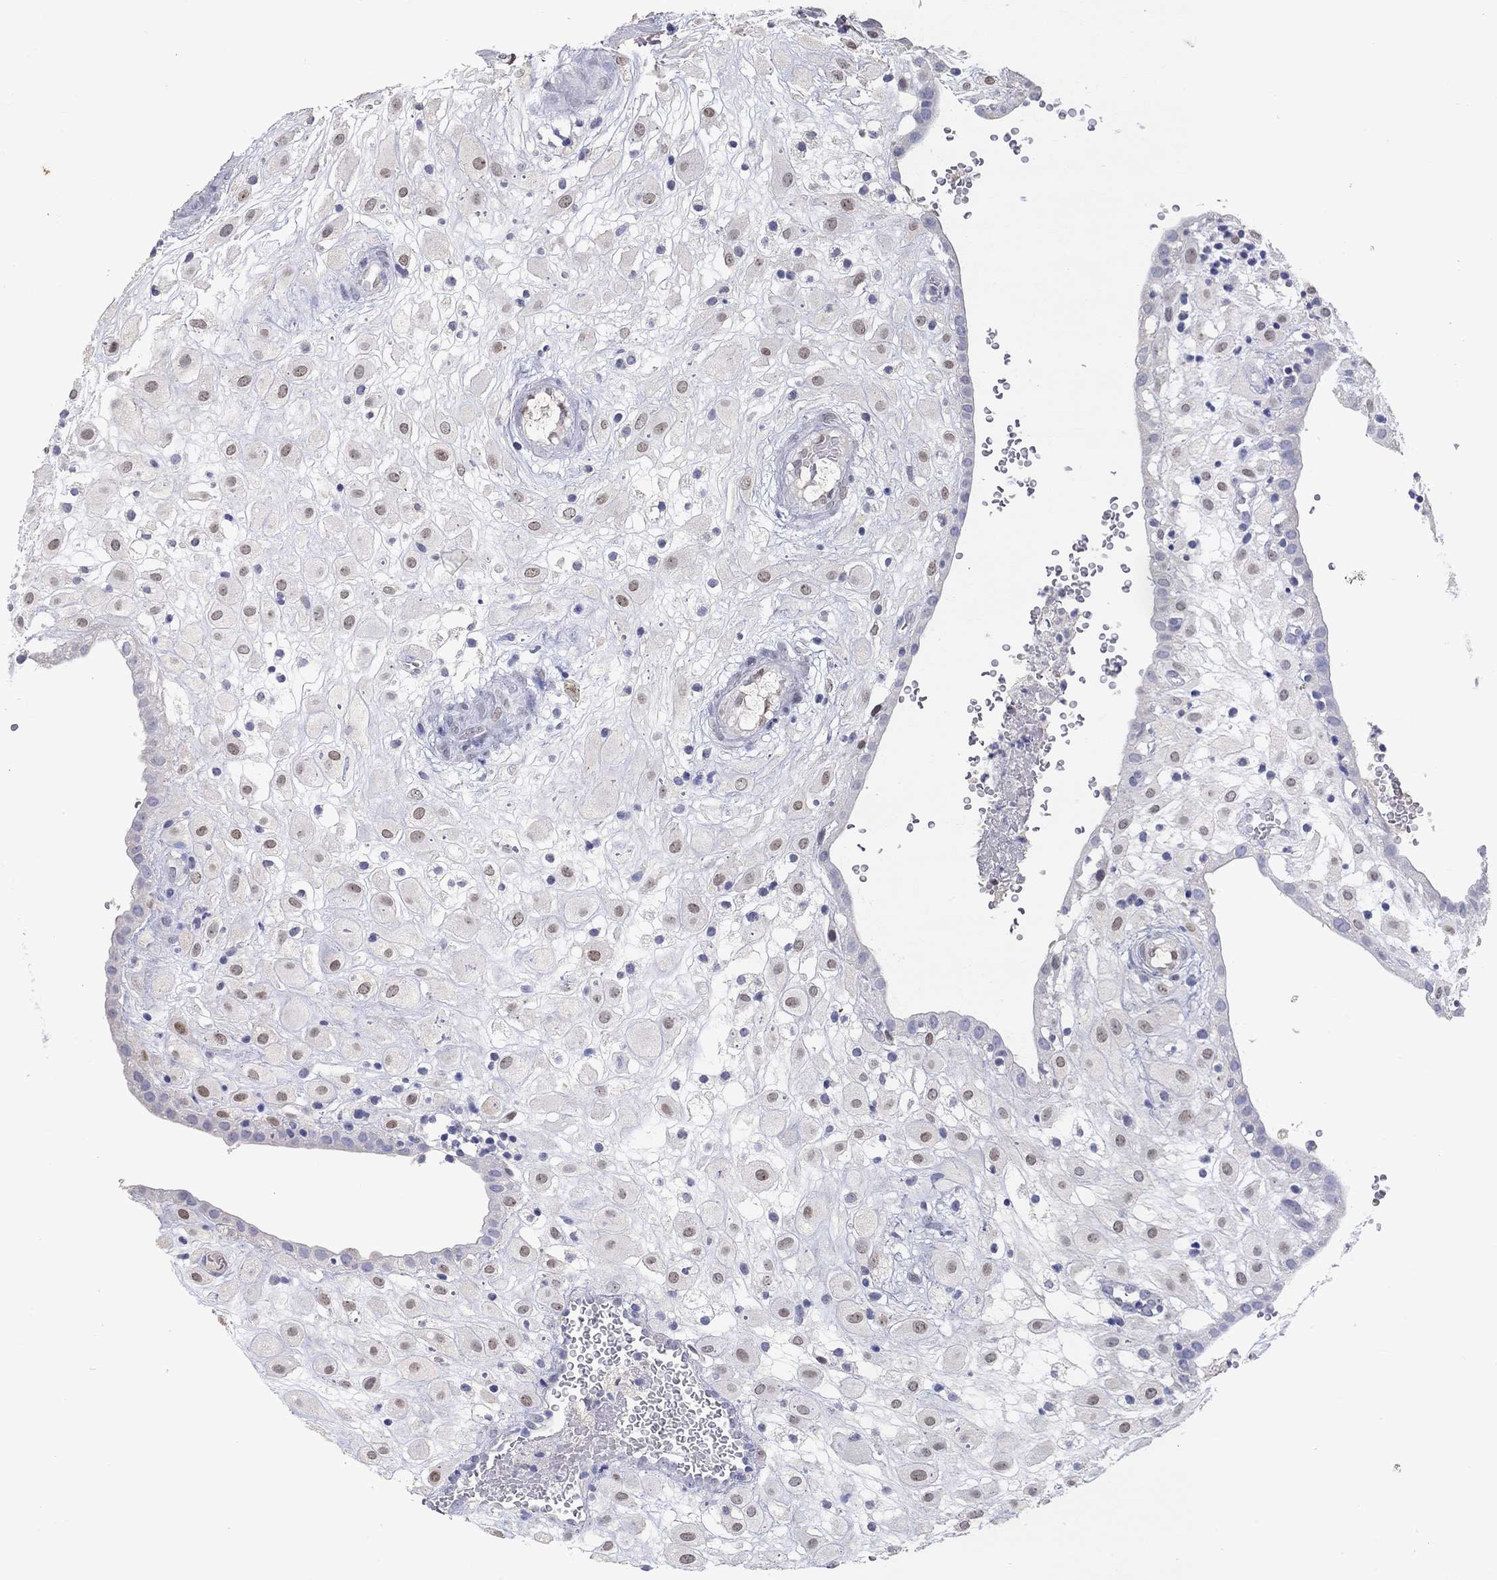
{"staining": {"intensity": "weak", "quantity": "25%-75%", "location": "nuclear"}, "tissue": "placenta", "cell_type": "Decidual cells", "image_type": "normal", "snomed": [{"axis": "morphology", "description": "Normal tissue, NOS"}, {"axis": "topography", "description": "Placenta"}], "caption": "Immunohistochemistry of unremarkable placenta exhibits low levels of weak nuclear positivity in about 25%-75% of decidual cells. (brown staining indicates protein expression, while blue staining denotes nuclei).", "gene": "FGF2", "patient": {"sex": "female", "age": 24}}